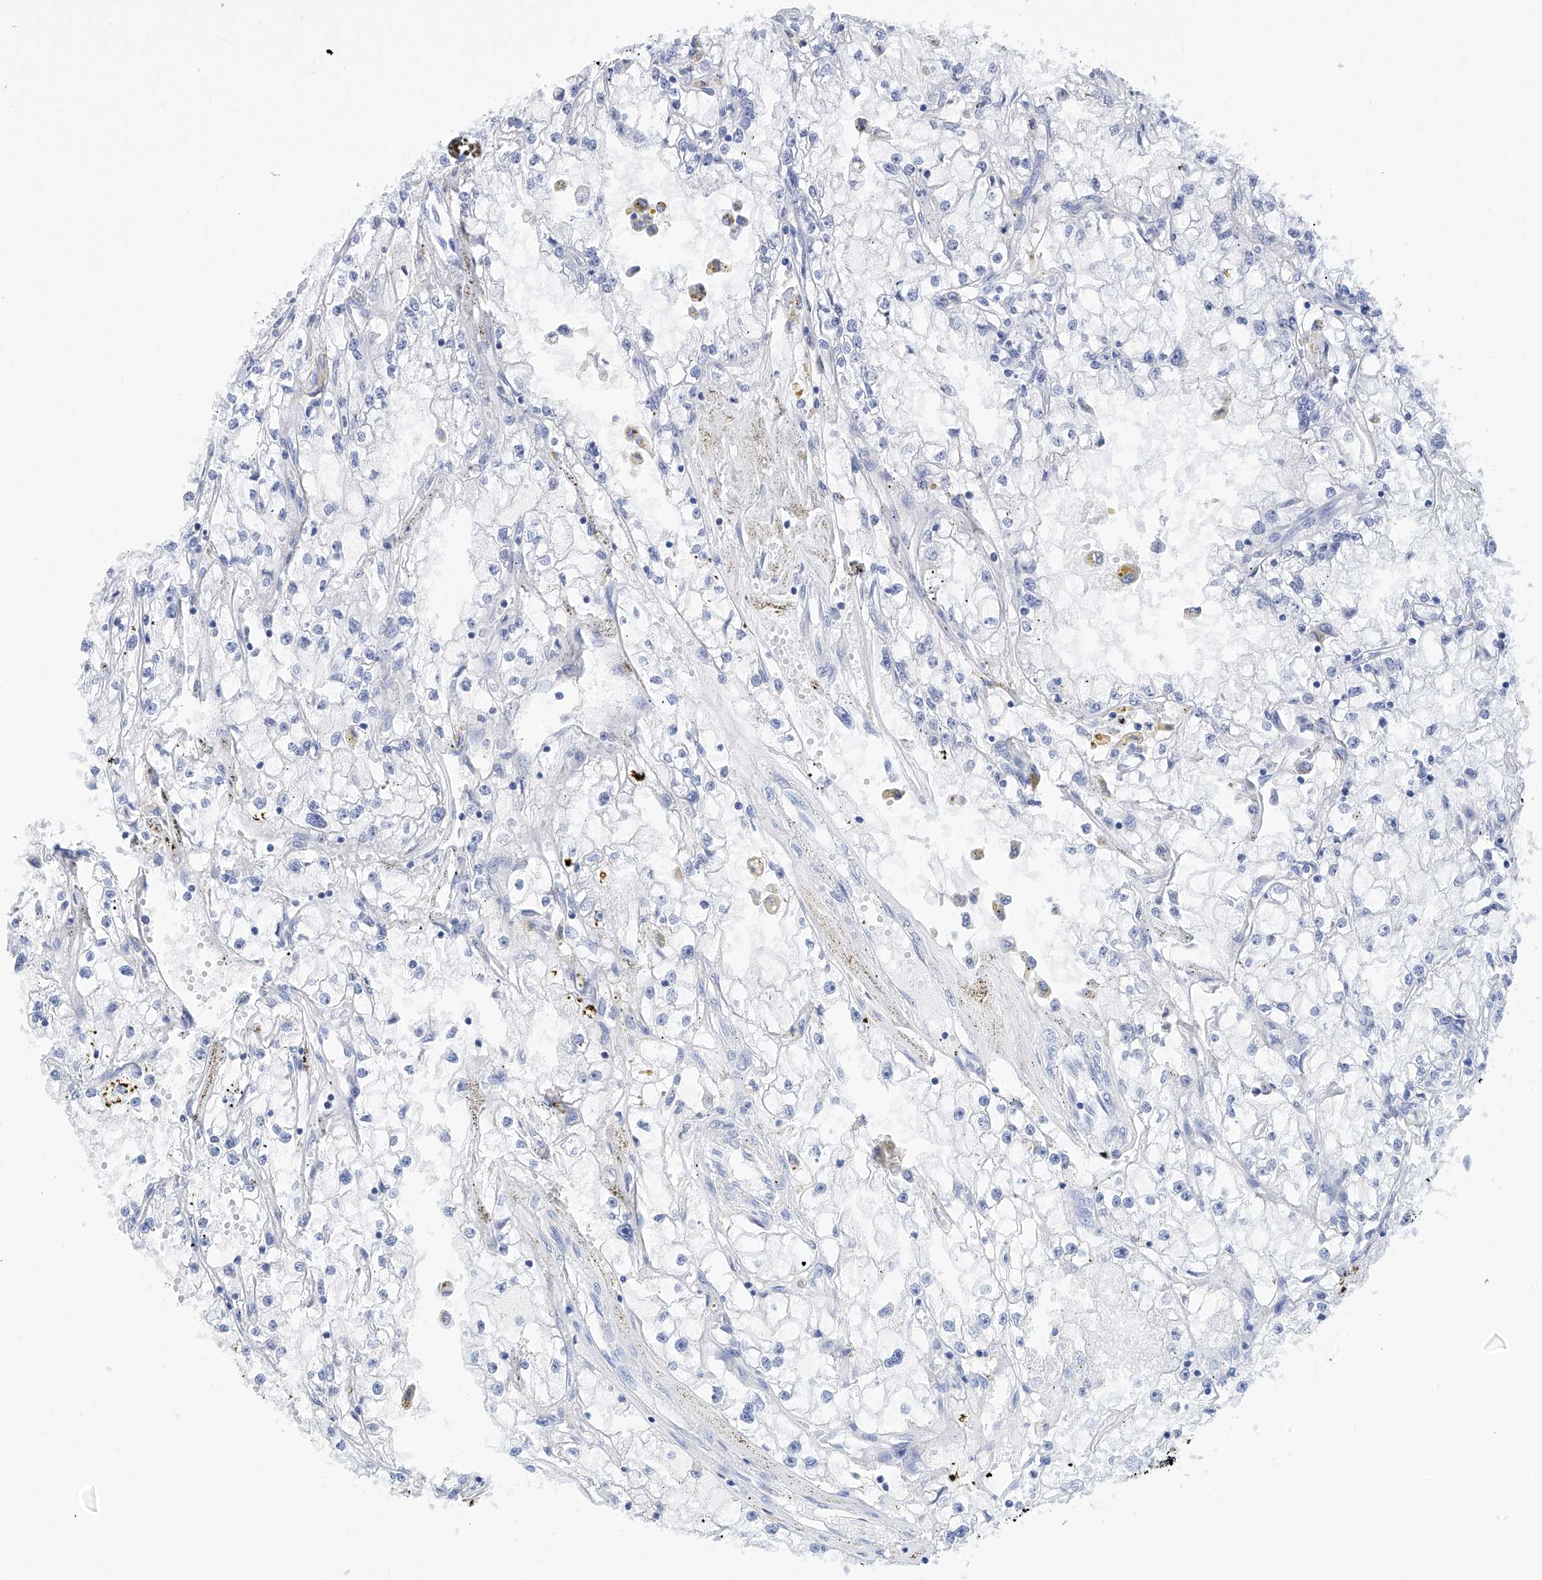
{"staining": {"intensity": "negative", "quantity": "none", "location": "none"}, "tissue": "renal cancer", "cell_type": "Tumor cells", "image_type": "cancer", "snomed": [{"axis": "morphology", "description": "Adenocarcinoma, NOS"}, {"axis": "topography", "description": "Kidney"}], "caption": "Photomicrograph shows no protein expression in tumor cells of renal cancer tissue. The staining was performed using DAB to visualize the protein expression in brown, while the nuclei were stained in blue with hematoxylin (Magnification: 20x).", "gene": "P2RX7", "patient": {"sex": "male", "age": 56}}